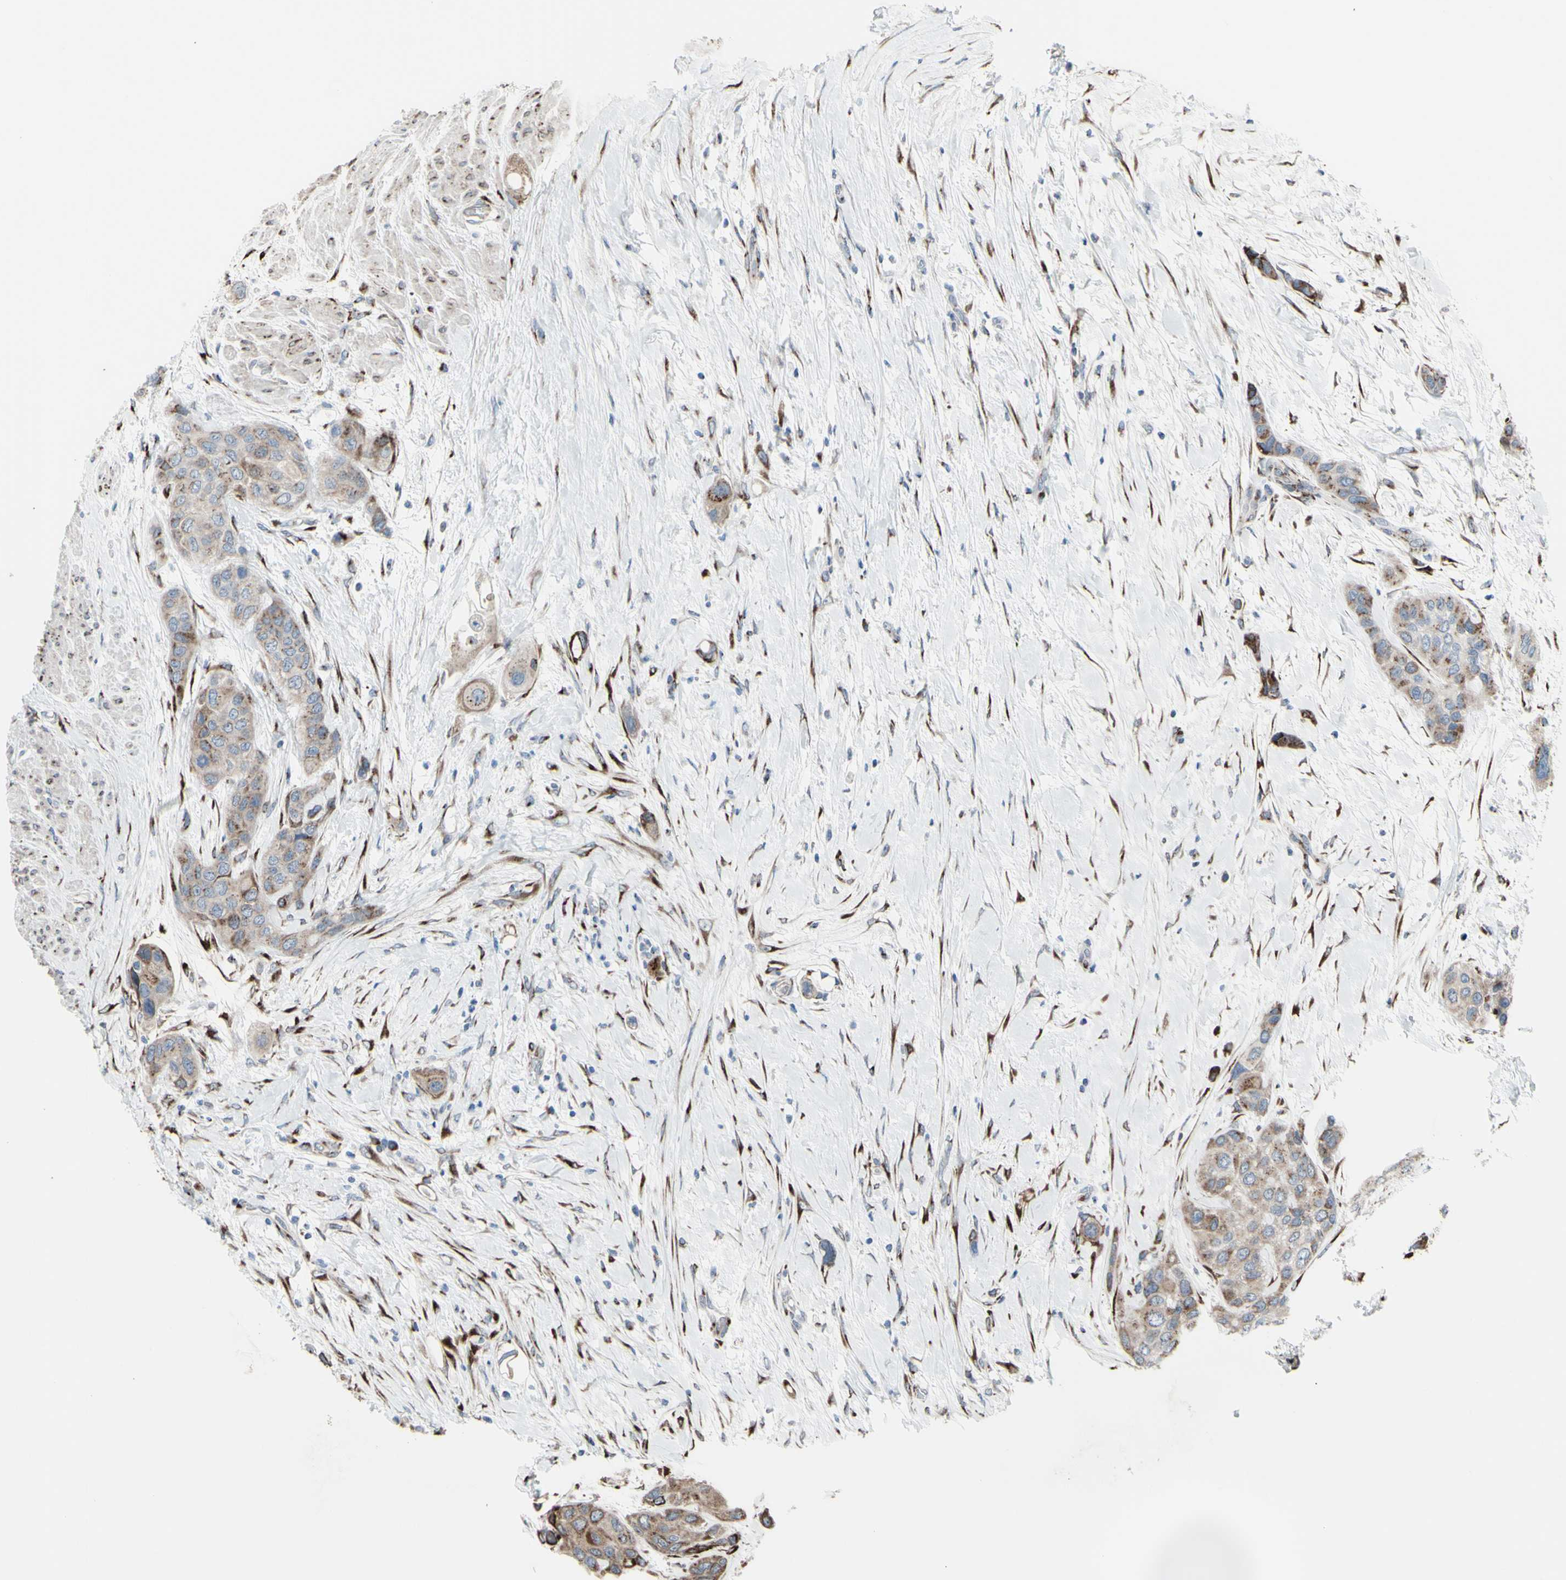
{"staining": {"intensity": "moderate", "quantity": ">75%", "location": "cytoplasmic/membranous"}, "tissue": "urothelial cancer", "cell_type": "Tumor cells", "image_type": "cancer", "snomed": [{"axis": "morphology", "description": "Urothelial carcinoma, High grade"}, {"axis": "topography", "description": "Urinary bladder"}], "caption": "Moderate cytoplasmic/membranous staining for a protein is identified in about >75% of tumor cells of high-grade urothelial carcinoma using immunohistochemistry (IHC).", "gene": "GLG1", "patient": {"sex": "female", "age": 56}}